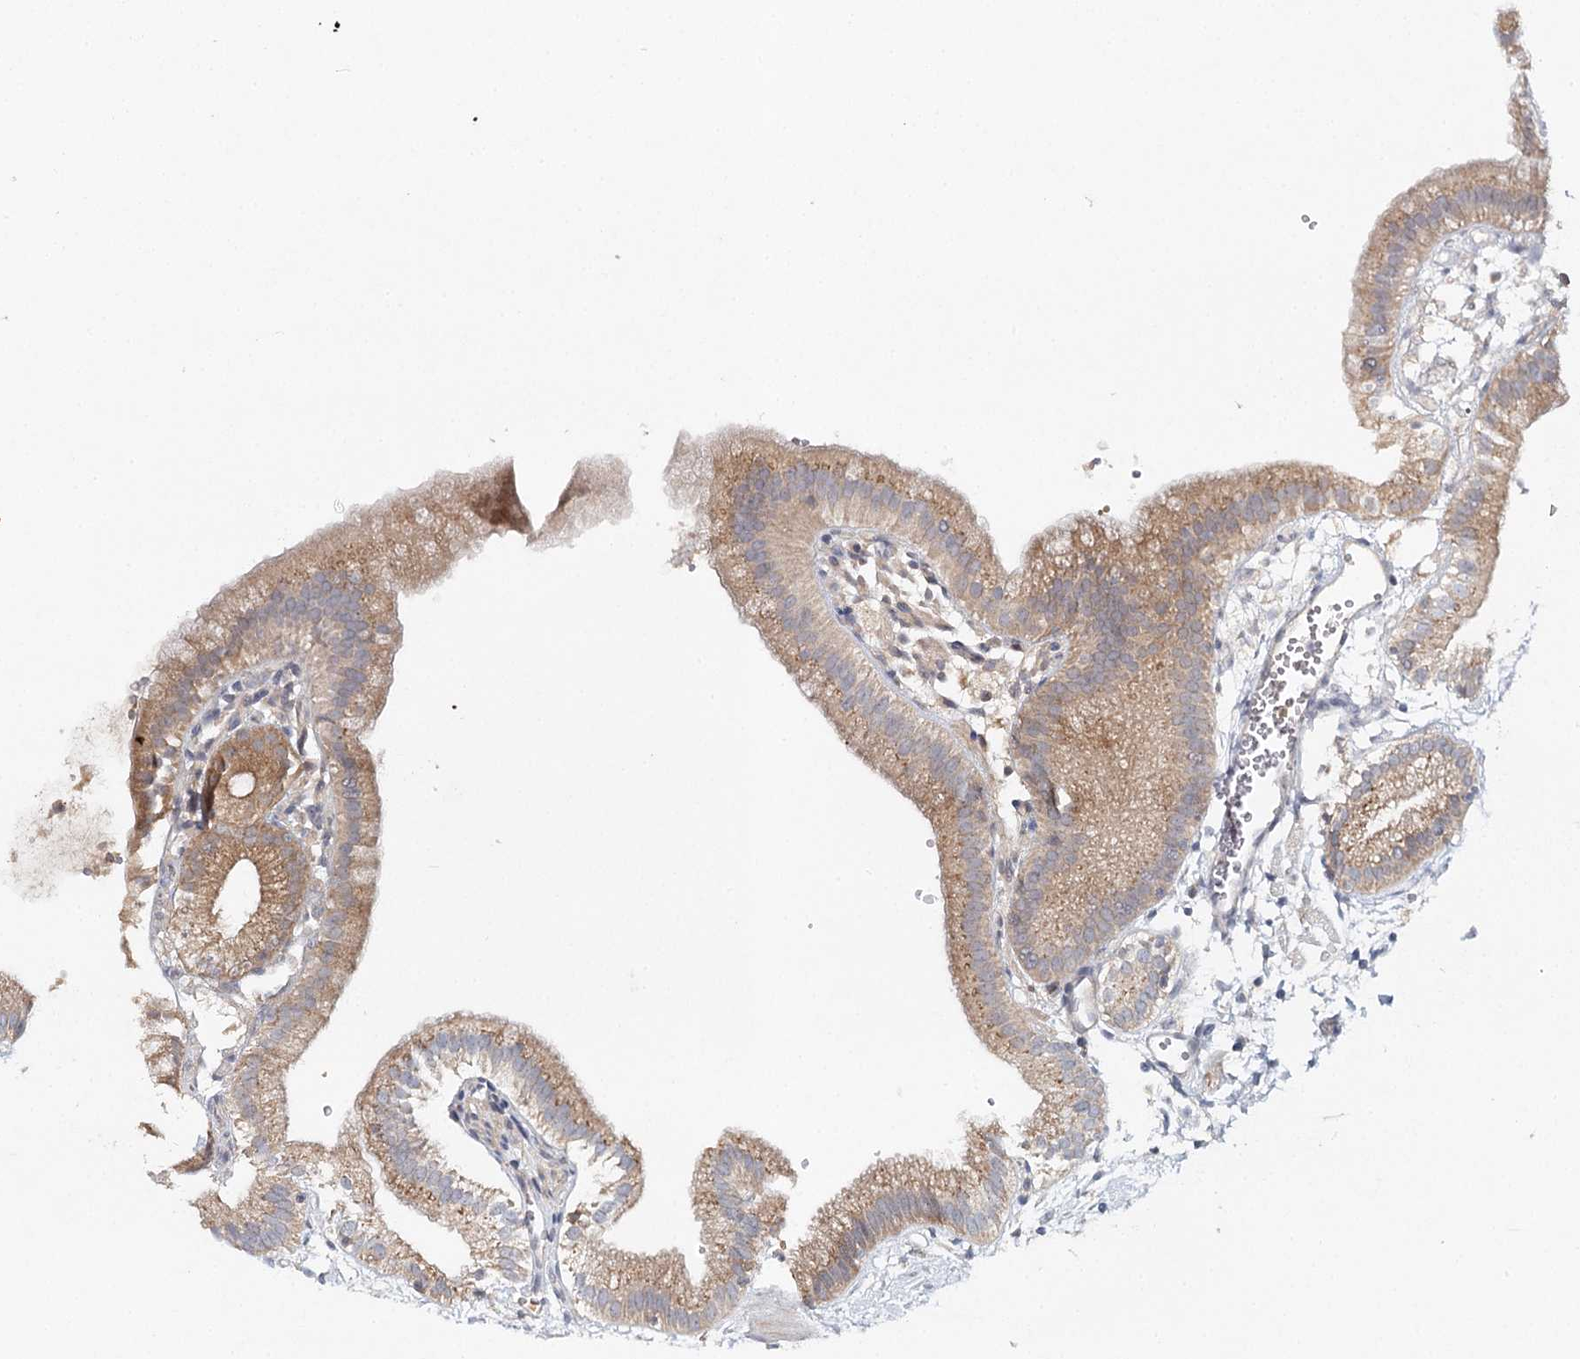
{"staining": {"intensity": "moderate", "quantity": ">75%", "location": "cytoplasmic/membranous"}, "tissue": "gallbladder", "cell_type": "Glandular cells", "image_type": "normal", "snomed": [{"axis": "morphology", "description": "Normal tissue, NOS"}, {"axis": "topography", "description": "Gallbladder"}], "caption": "Human gallbladder stained for a protein (brown) exhibits moderate cytoplasmic/membranous positive staining in about >75% of glandular cells.", "gene": "SLC41A2", "patient": {"sex": "male", "age": 55}}